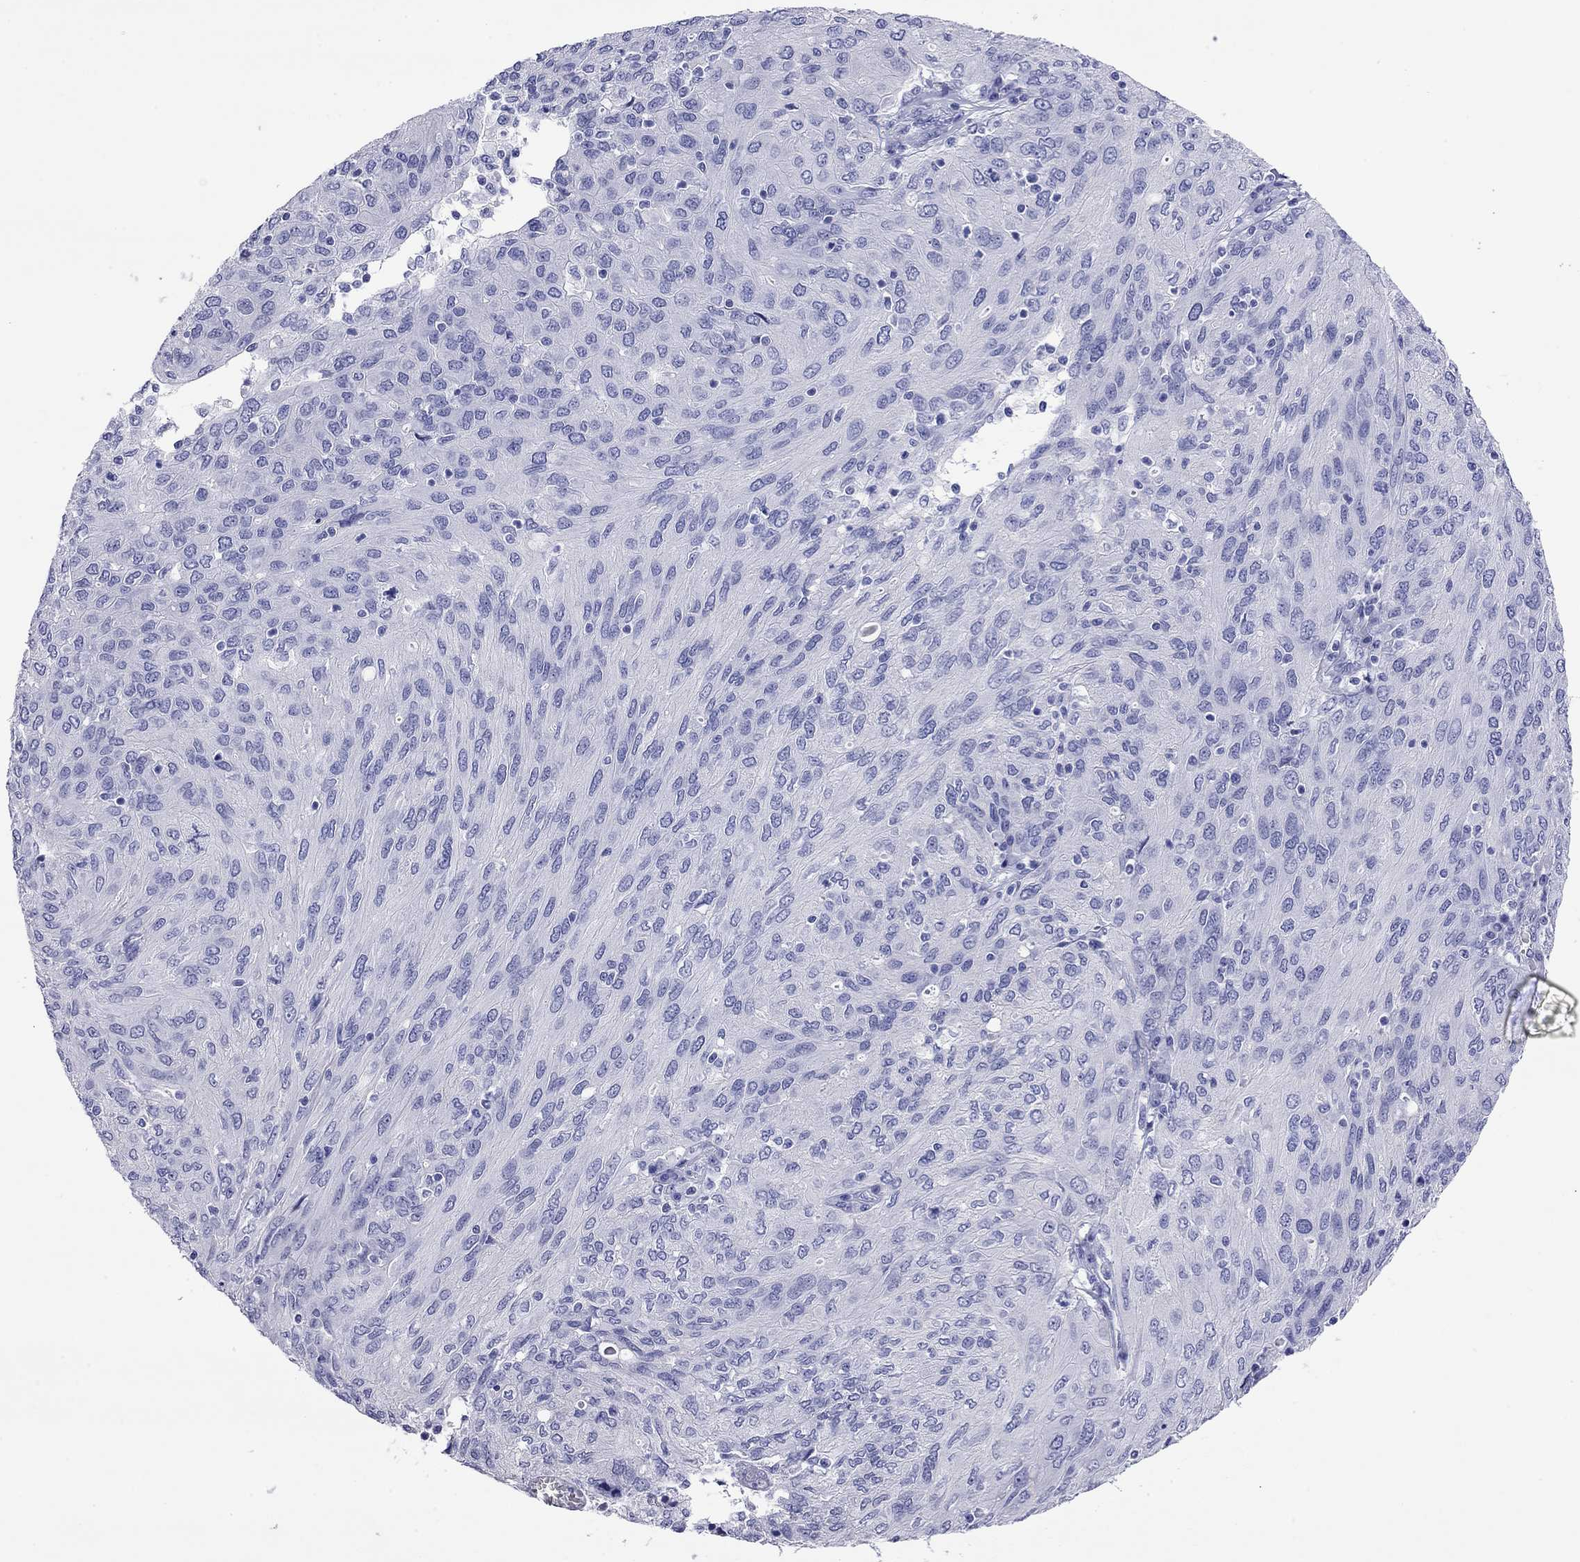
{"staining": {"intensity": "negative", "quantity": "none", "location": "none"}, "tissue": "ovarian cancer", "cell_type": "Tumor cells", "image_type": "cancer", "snomed": [{"axis": "morphology", "description": "Carcinoma, endometroid"}, {"axis": "topography", "description": "Ovary"}], "caption": "IHC micrograph of endometroid carcinoma (ovarian) stained for a protein (brown), which exhibits no staining in tumor cells.", "gene": "FIGLA", "patient": {"sex": "female", "age": 50}}